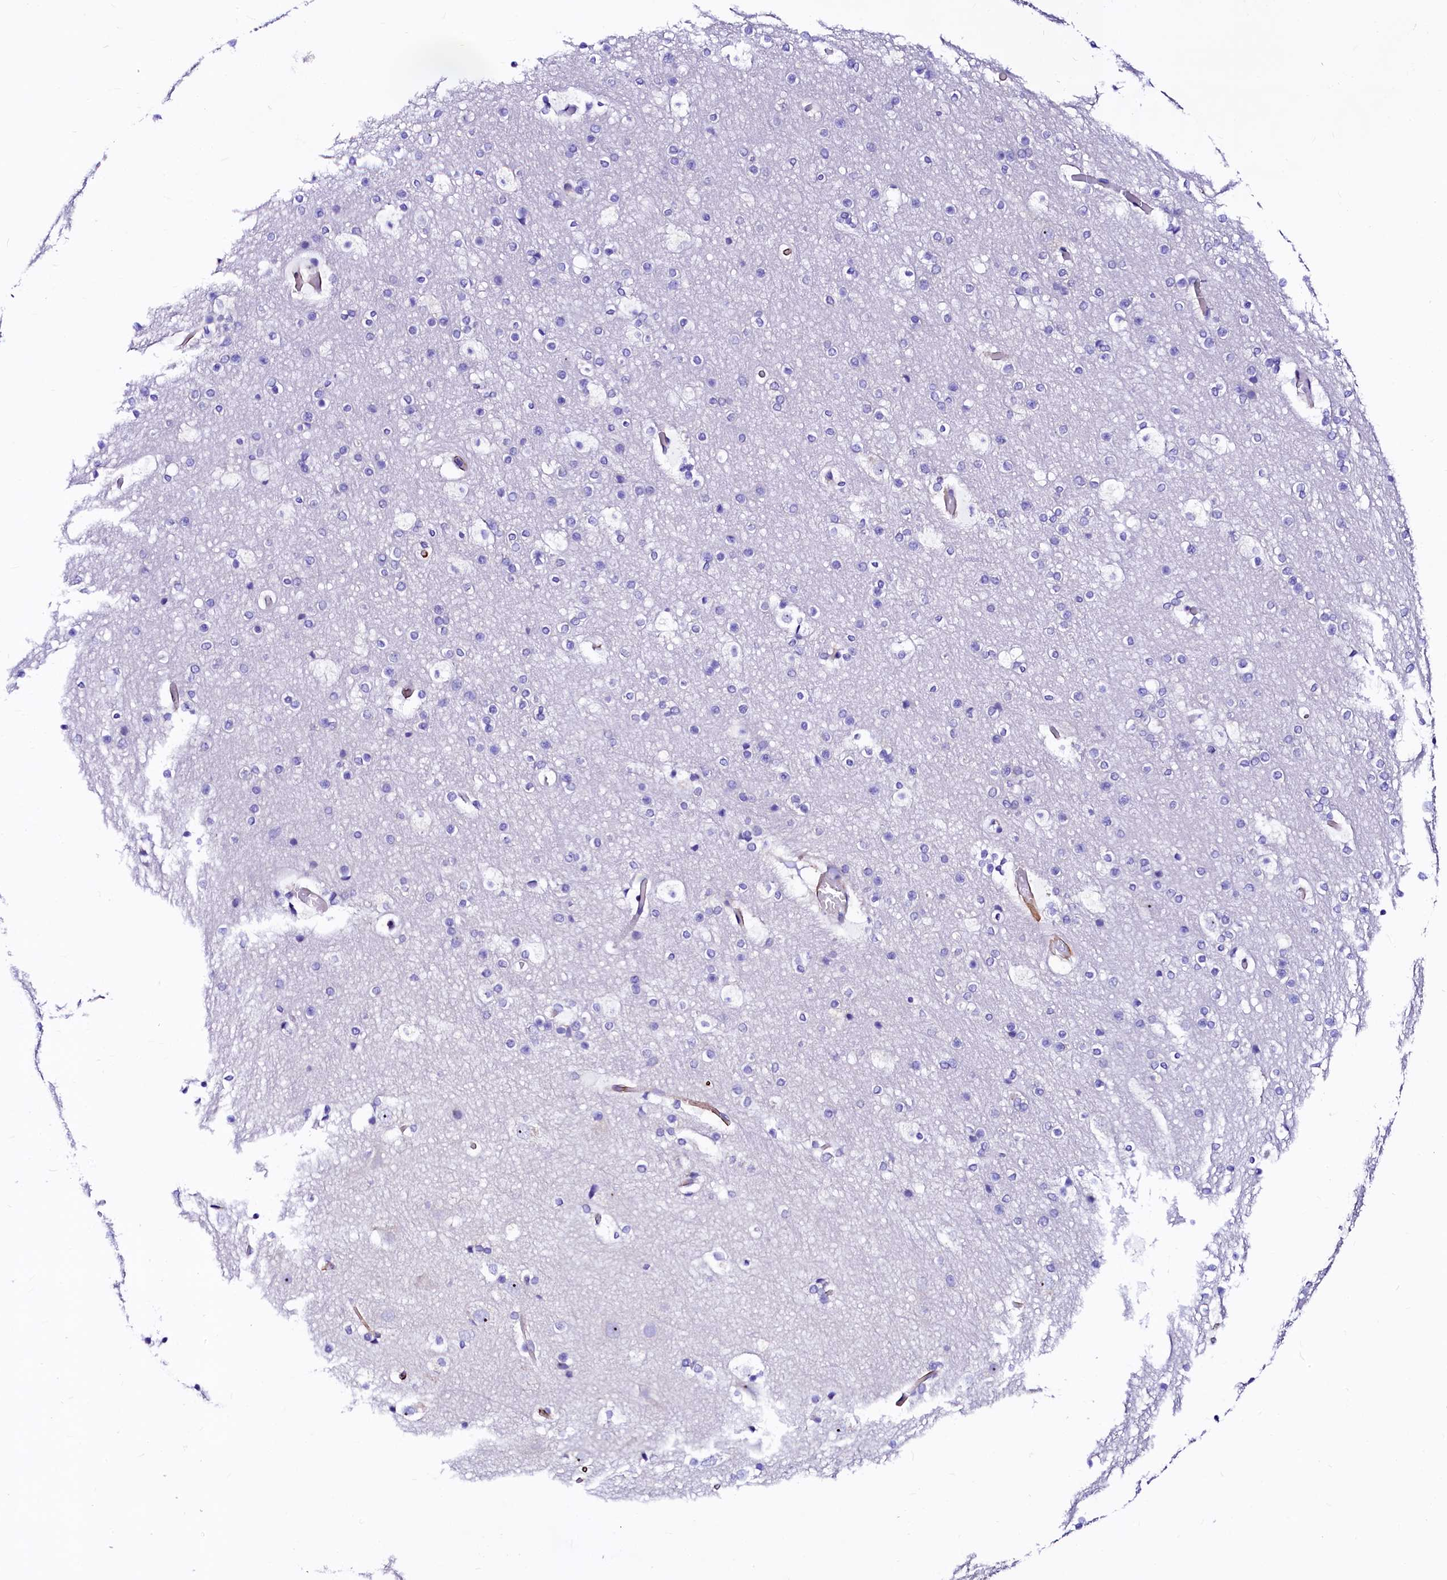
{"staining": {"intensity": "moderate", "quantity": "25%-75%", "location": "cytoplasmic/membranous"}, "tissue": "cerebral cortex", "cell_type": "Endothelial cells", "image_type": "normal", "snomed": [{"axis": "morphology", "description": "Normal tissue, NOS"}, {"axis": "topography", "description": "Cerebral cortex"}], "caption": "This histopathology image shows immunohistochemistry staining of normal human cerebral cortex, with medium moderate cytoplasmic/membranous positivity in approximately 25%-75% of endothelial cells.", "gene": "SFR1", "patient": {"sex": "male", "age": 57}}